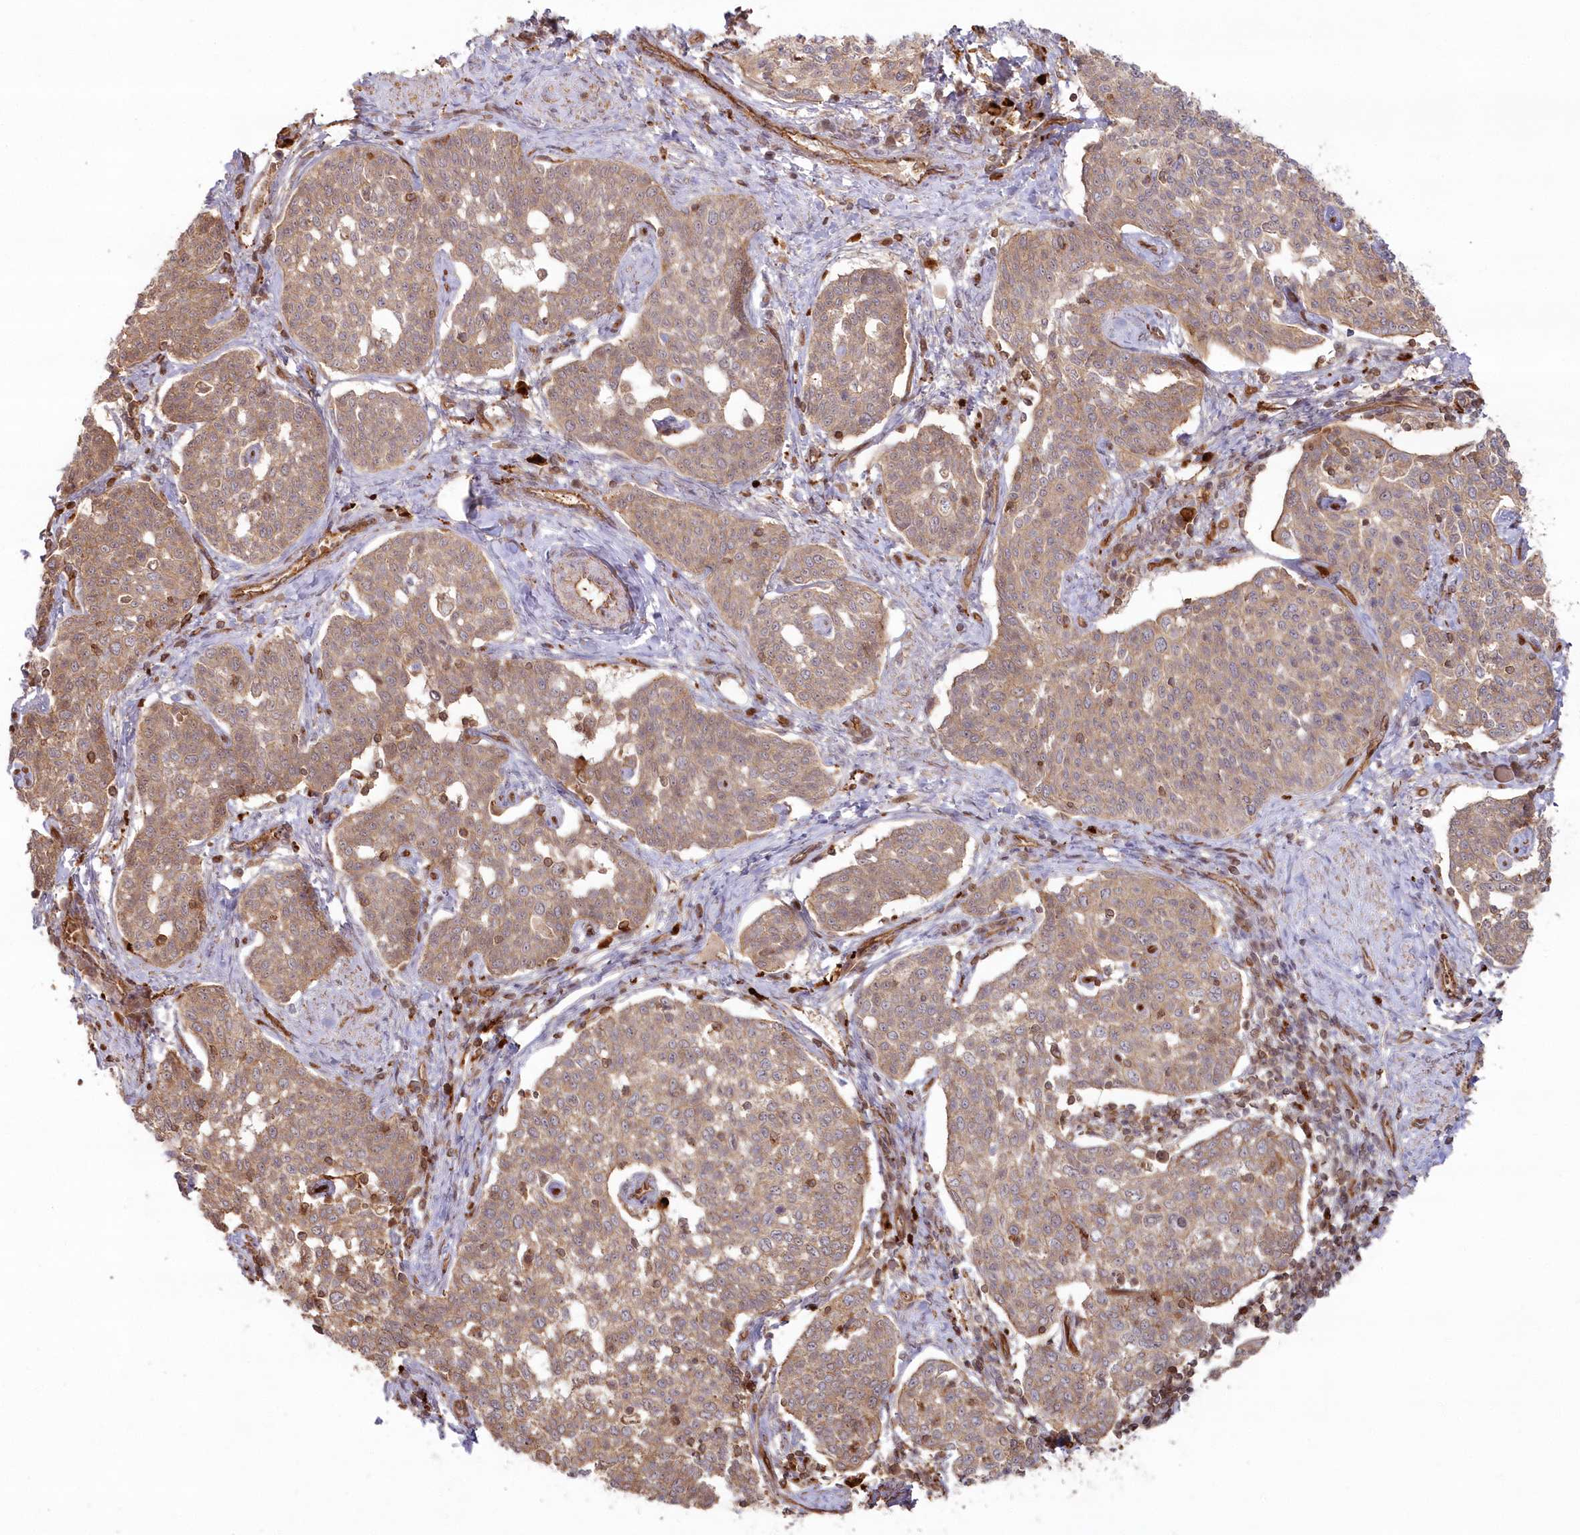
{"staining": {"intensity": "moderate", "quantity": ">75%", "location": "cytoplasmic/membranous"}, "tissue": "cervical cancer", "cell_type": "Tumor cells", "image_type": "cancer", "snomed": [{"axis": "morphology", "description": "Squamous cell carcinoma, NOS"}, {"axis": "topography", "description": "Cervix"}], "caption": "DAB immunohistochemical staining of cervical cancer shows moderate cytoplasmic/membranous protein expression in approximately >75% of tumor cells. (DAB IHC, brown staining for protein, blue staining for nuclei).", "gene": "RGCC", "patient": {"sex": "female", "age": 34}}